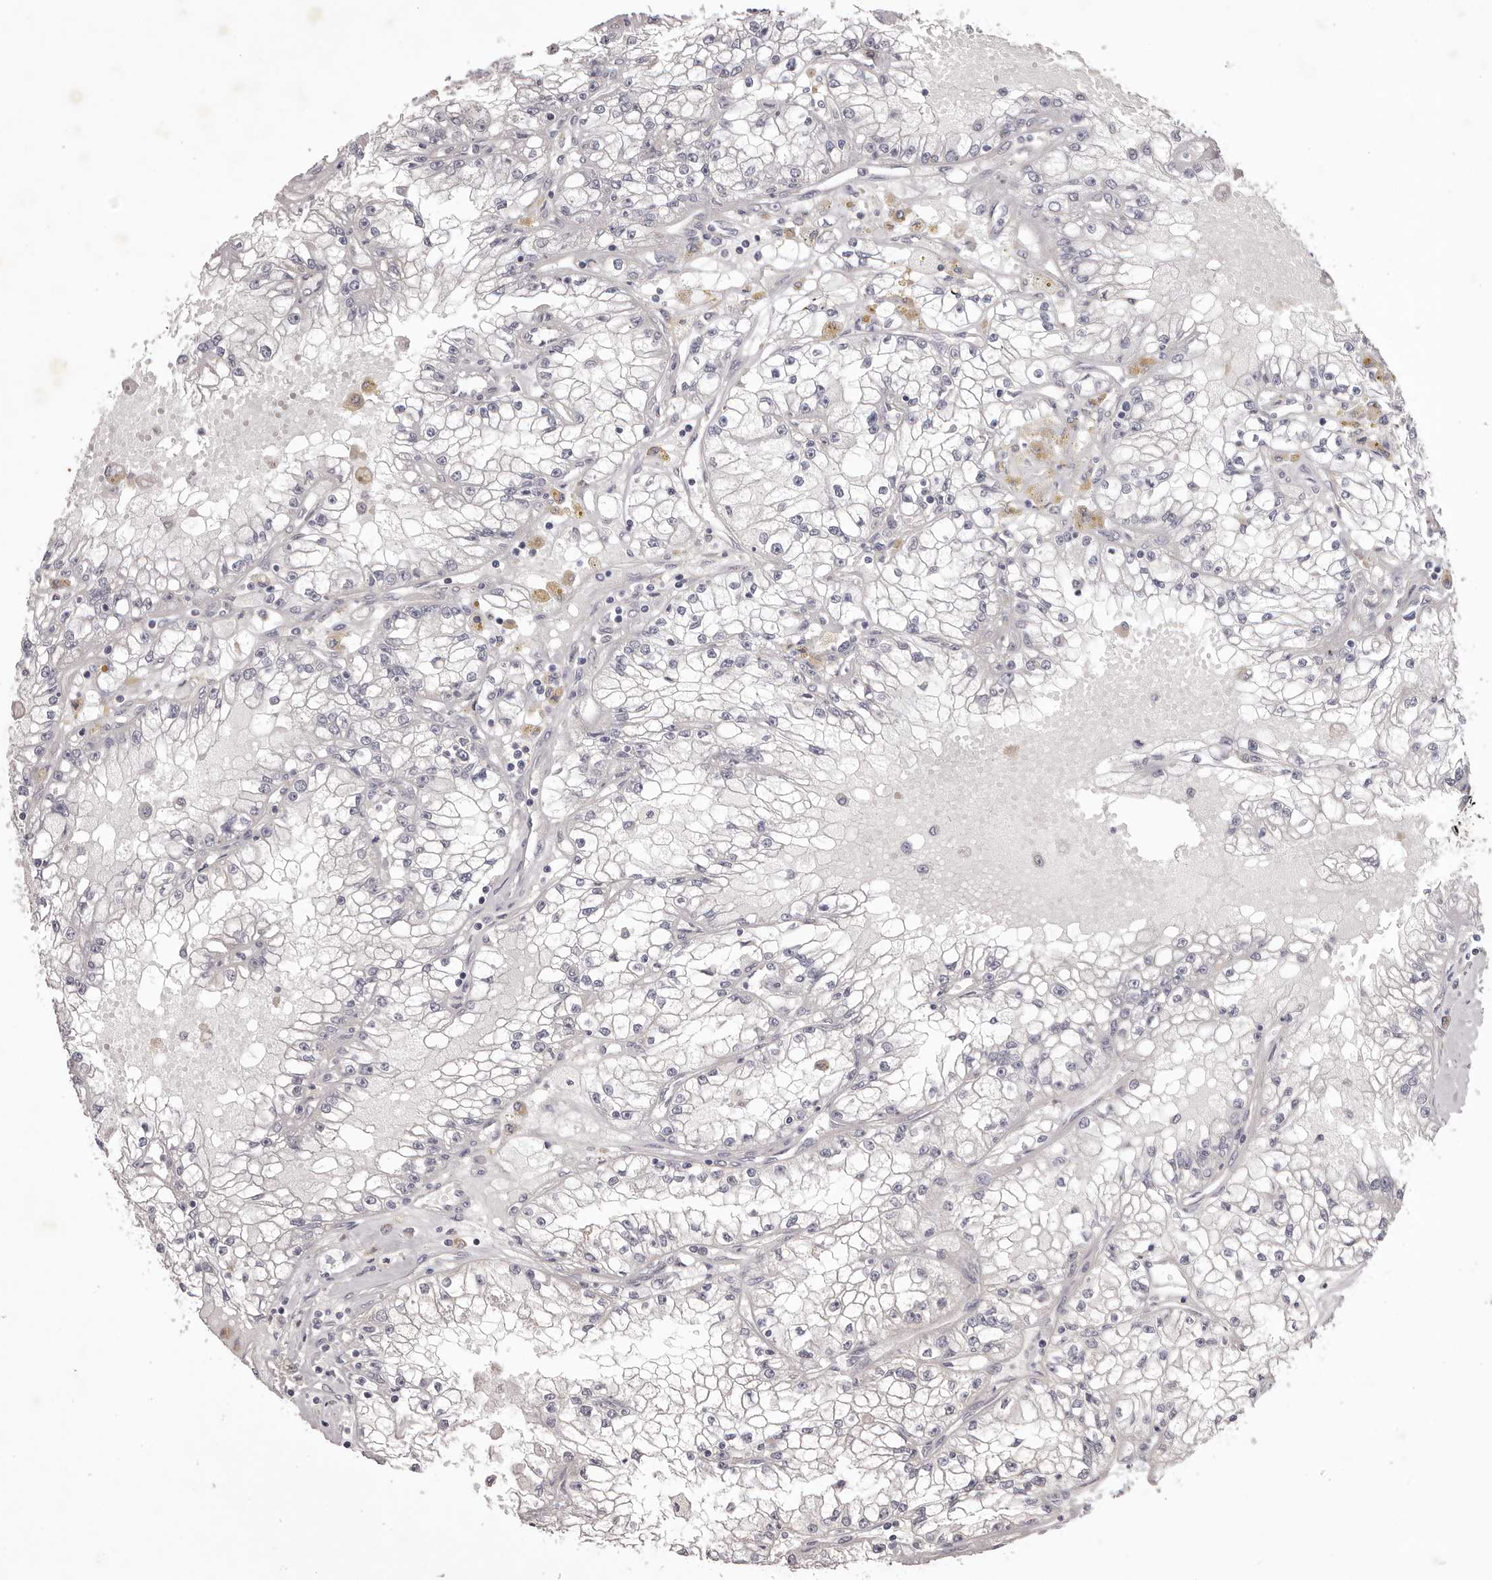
{"staining": {"intensity": "negative", "quantity": "none", "location": "none"}, "tissue": "renal cancer", "cell_type": "Tumor cells", "image_type": "cancer", "snomed": [{"axis": "morphology", "description": "Adenocarcinoma, NOS"}, {"axis": "topography", "description": "Kidney"}], "caption": "A high-resolution photomicrograph shows immunohistochemistry staining of renal adenocarcinoma, which exhibits no significant positivity in tumor cells. (Brightfield microscopy of DAB immunohistochemistry at high magnification).", "gene": "PNRC1", "patient": {"sex": "male", "age": 56}}